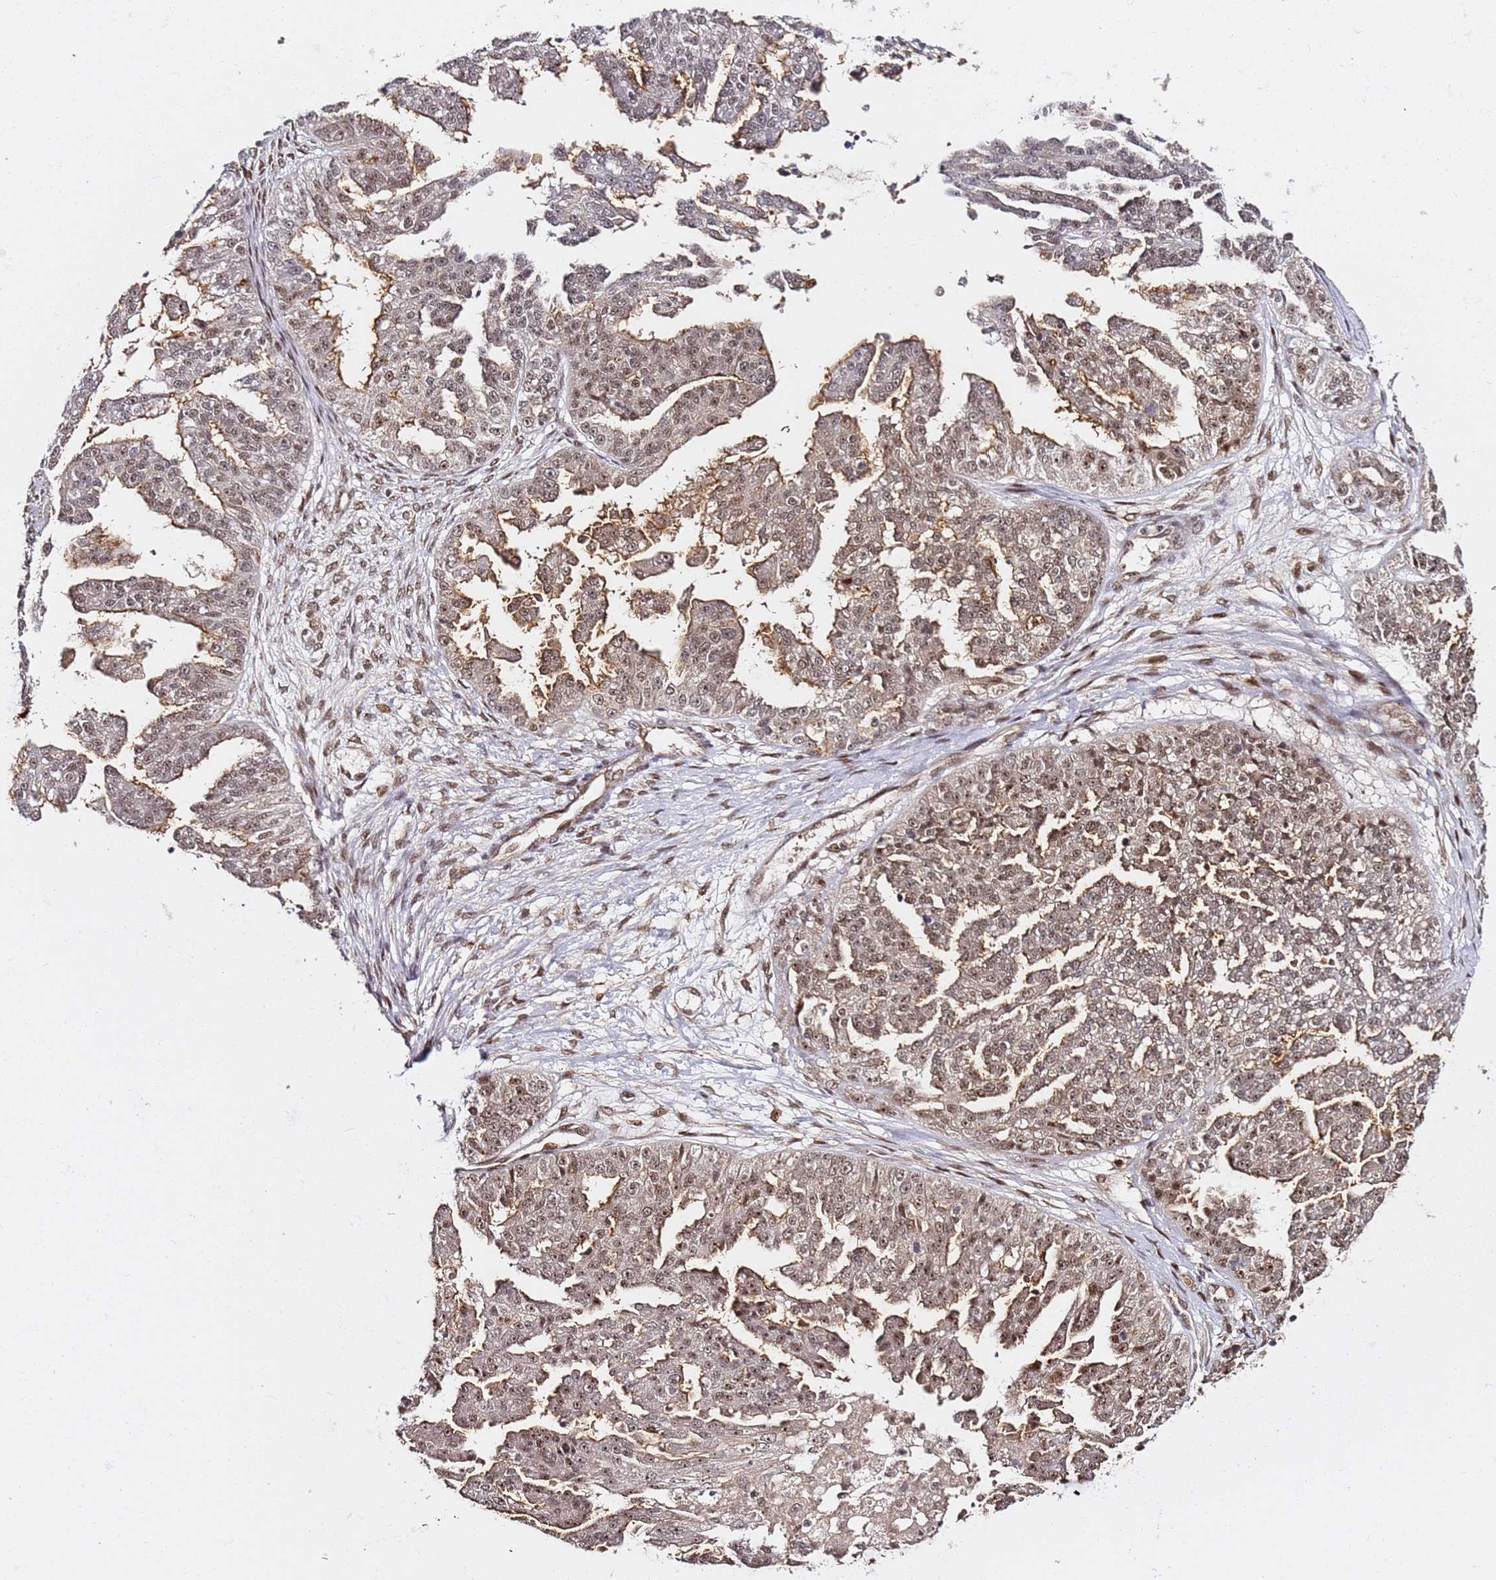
{"staining": {"intensity": "moderate", "quantity": ">75%", "location": "nuclear"}, "tissue": "ovarian cancer", "cell_type": "Tumor cells", "image_type": "cancer", "snomed": [{"axis": "morphology", "description": "Cystadenocarcinoma, serous, NOS"}, {"axis": "topography", "description": "Ovary"}], "caption": "Immunohistochemistry (IHC) of human serous cystadenocarcinoma (ovarian) reveals medium levels of moderate nuclear staining in about >75% of tumor cells.", "gene": "RGS18", "patient": {"sex": "female", "age": 58}}